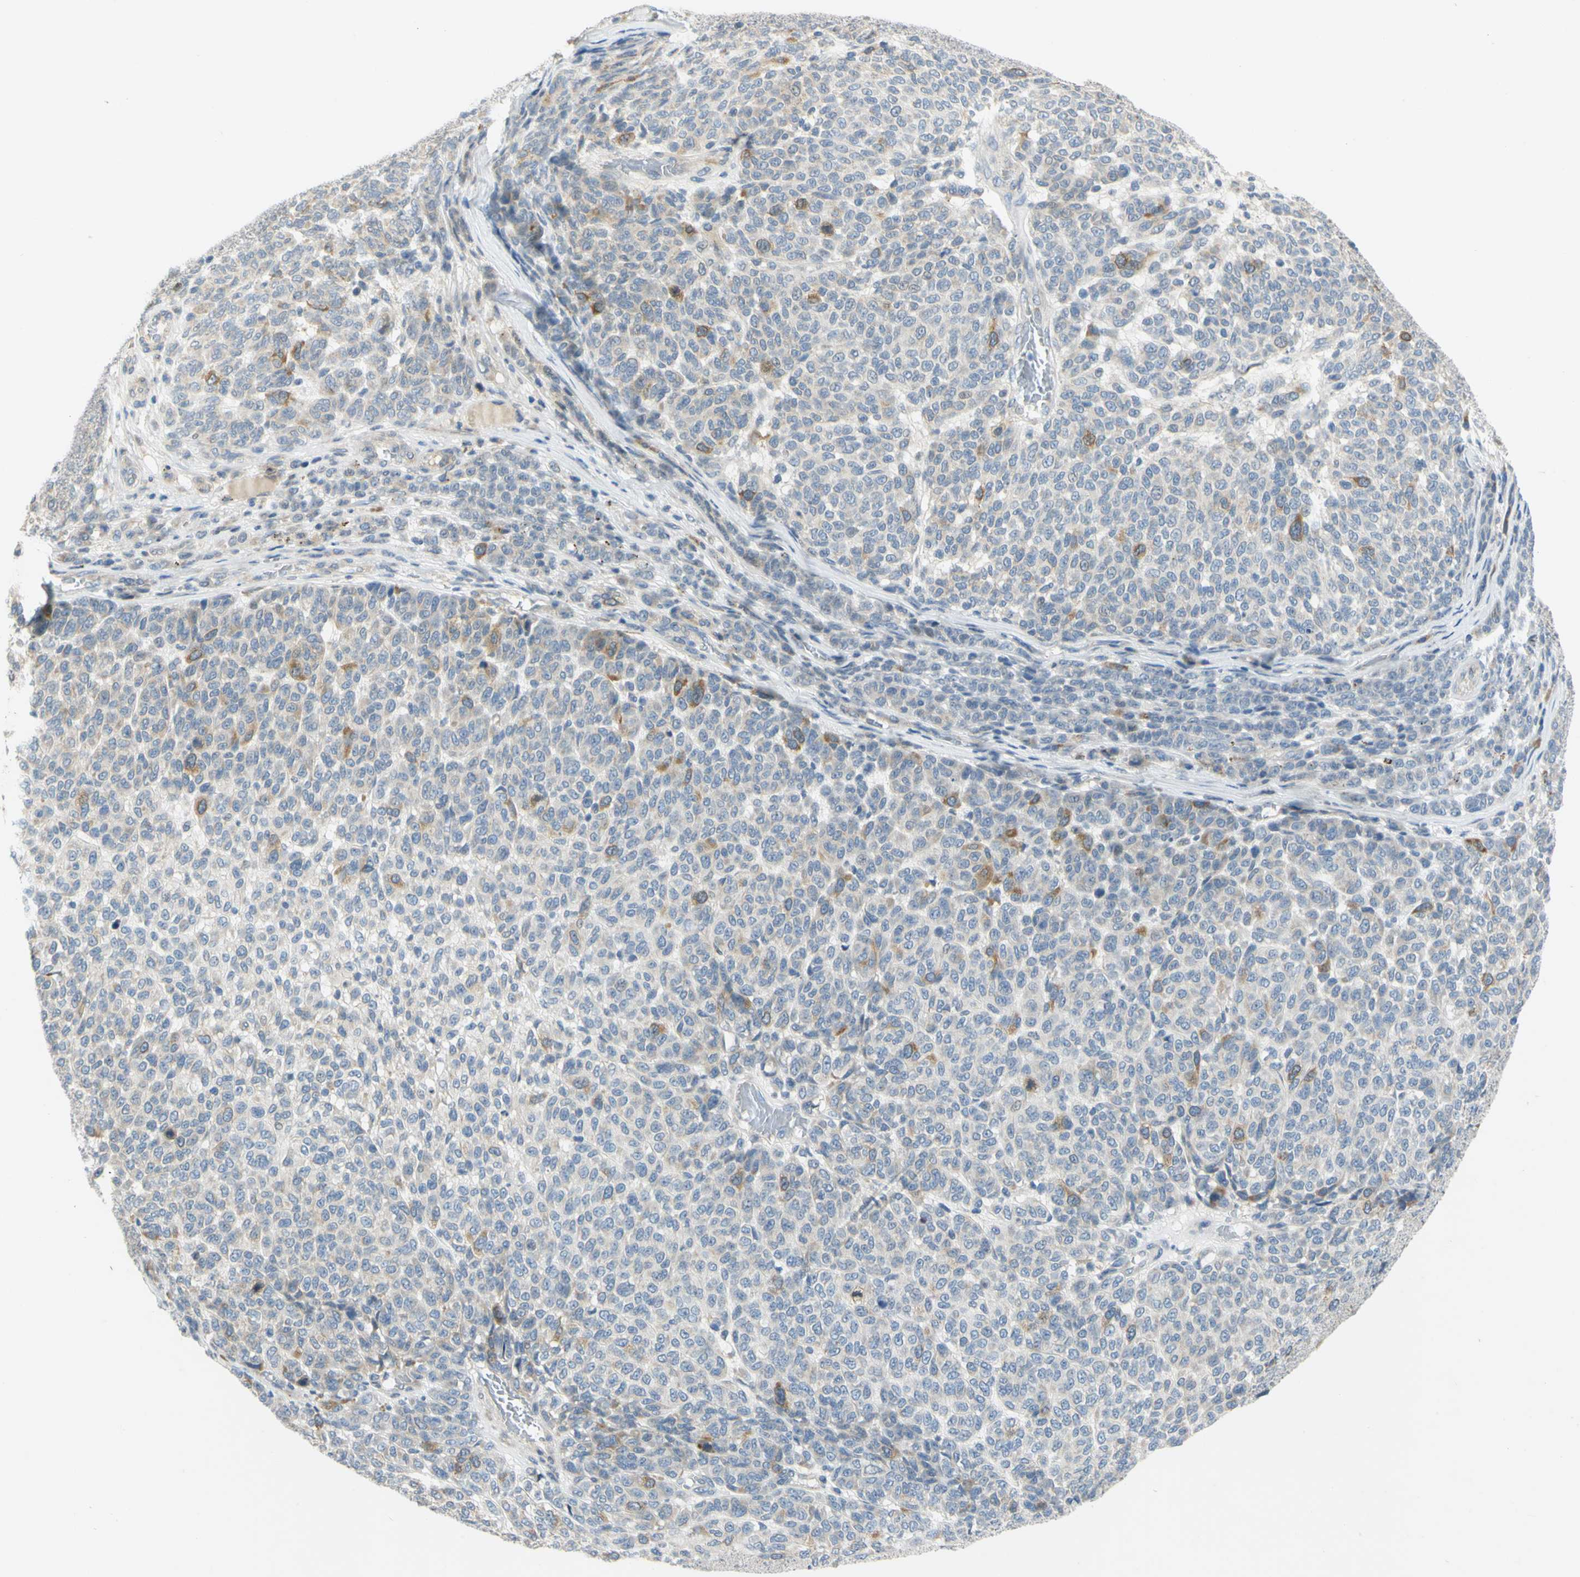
{"staining": {"intensity": "moderate", "quantity": "<25%", "location": "cytoplasmic/membranous"}, "tissue": "melanoma", "cell_type": "Tumor cells", "image_type": "cancer", "snomed": [{"axis": "morphology", "description": "Malignant melanoma, NOS"}, {"axis": "topography", "description": "Skin"}], "caption": "Immunohistochemistry (IHC) (DAB) staining of human melanoma displays moderate cytoplasmic/membranous protein staining in about <25% of tumor cells.", "gene": "CCNB2", "patient": {"sex": "male", "age": 59}}